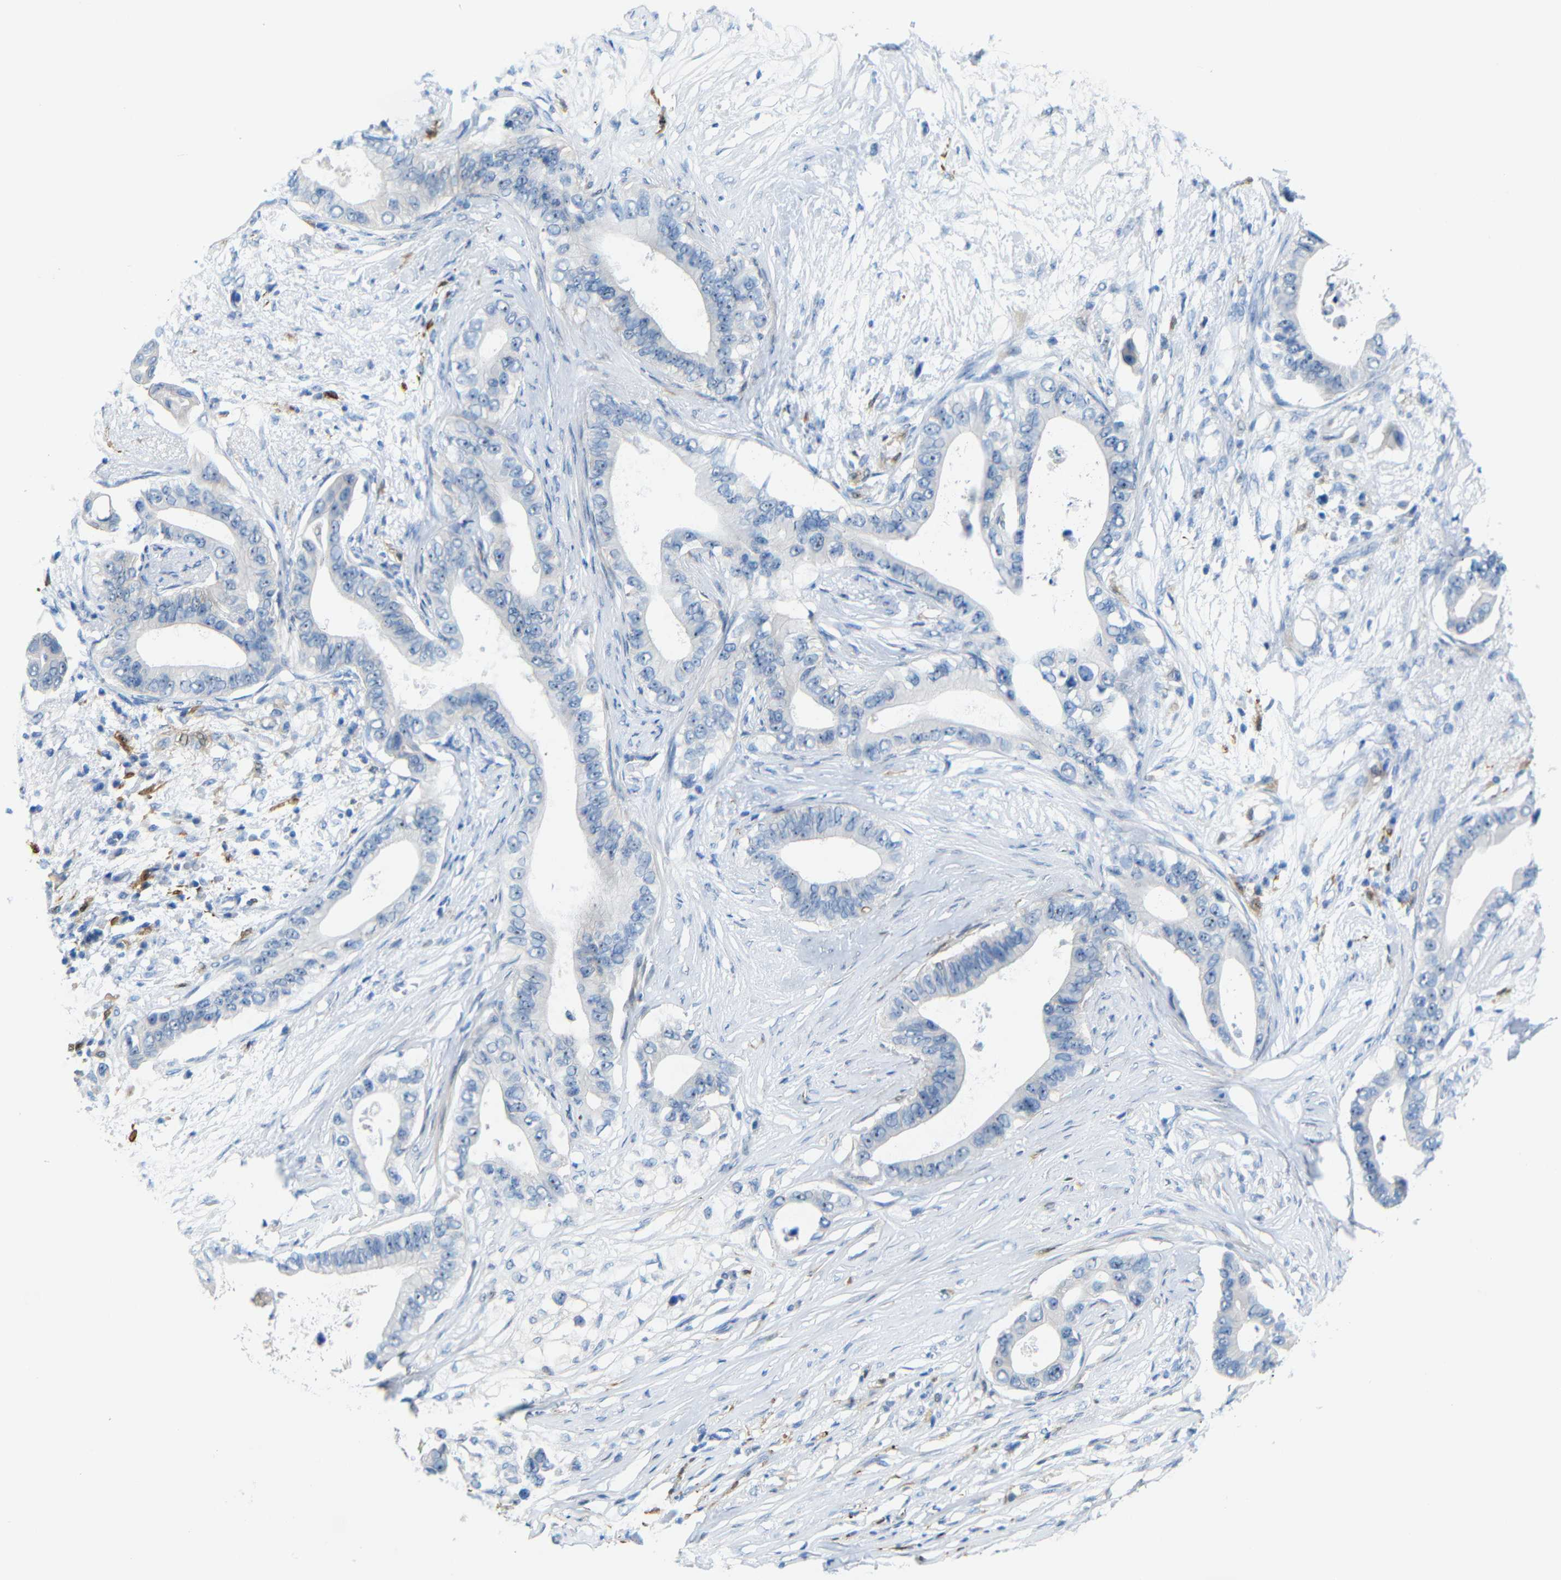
{"staining": {"intensity": "moderate", "quantity": "<25%", "location": "nuclear"}, "tissue": "pancreatic cancer", "cell_type": "Tumor cells", "image_type": "cancer", "snomed": [{"axis": "morphology", "description": "Adenocarcinoma, NOS"}, {"axis": "topography", "description": "Pancreas"}], "caption": "Approximately <25% of tumor cells in human adenocarcinoma (pancreatic) display moderate nuclear protein expression as visualized by brown immunohistochemical staining.", "gene": "C1orf210", "patient": {"sex": "male", "age": 77}}